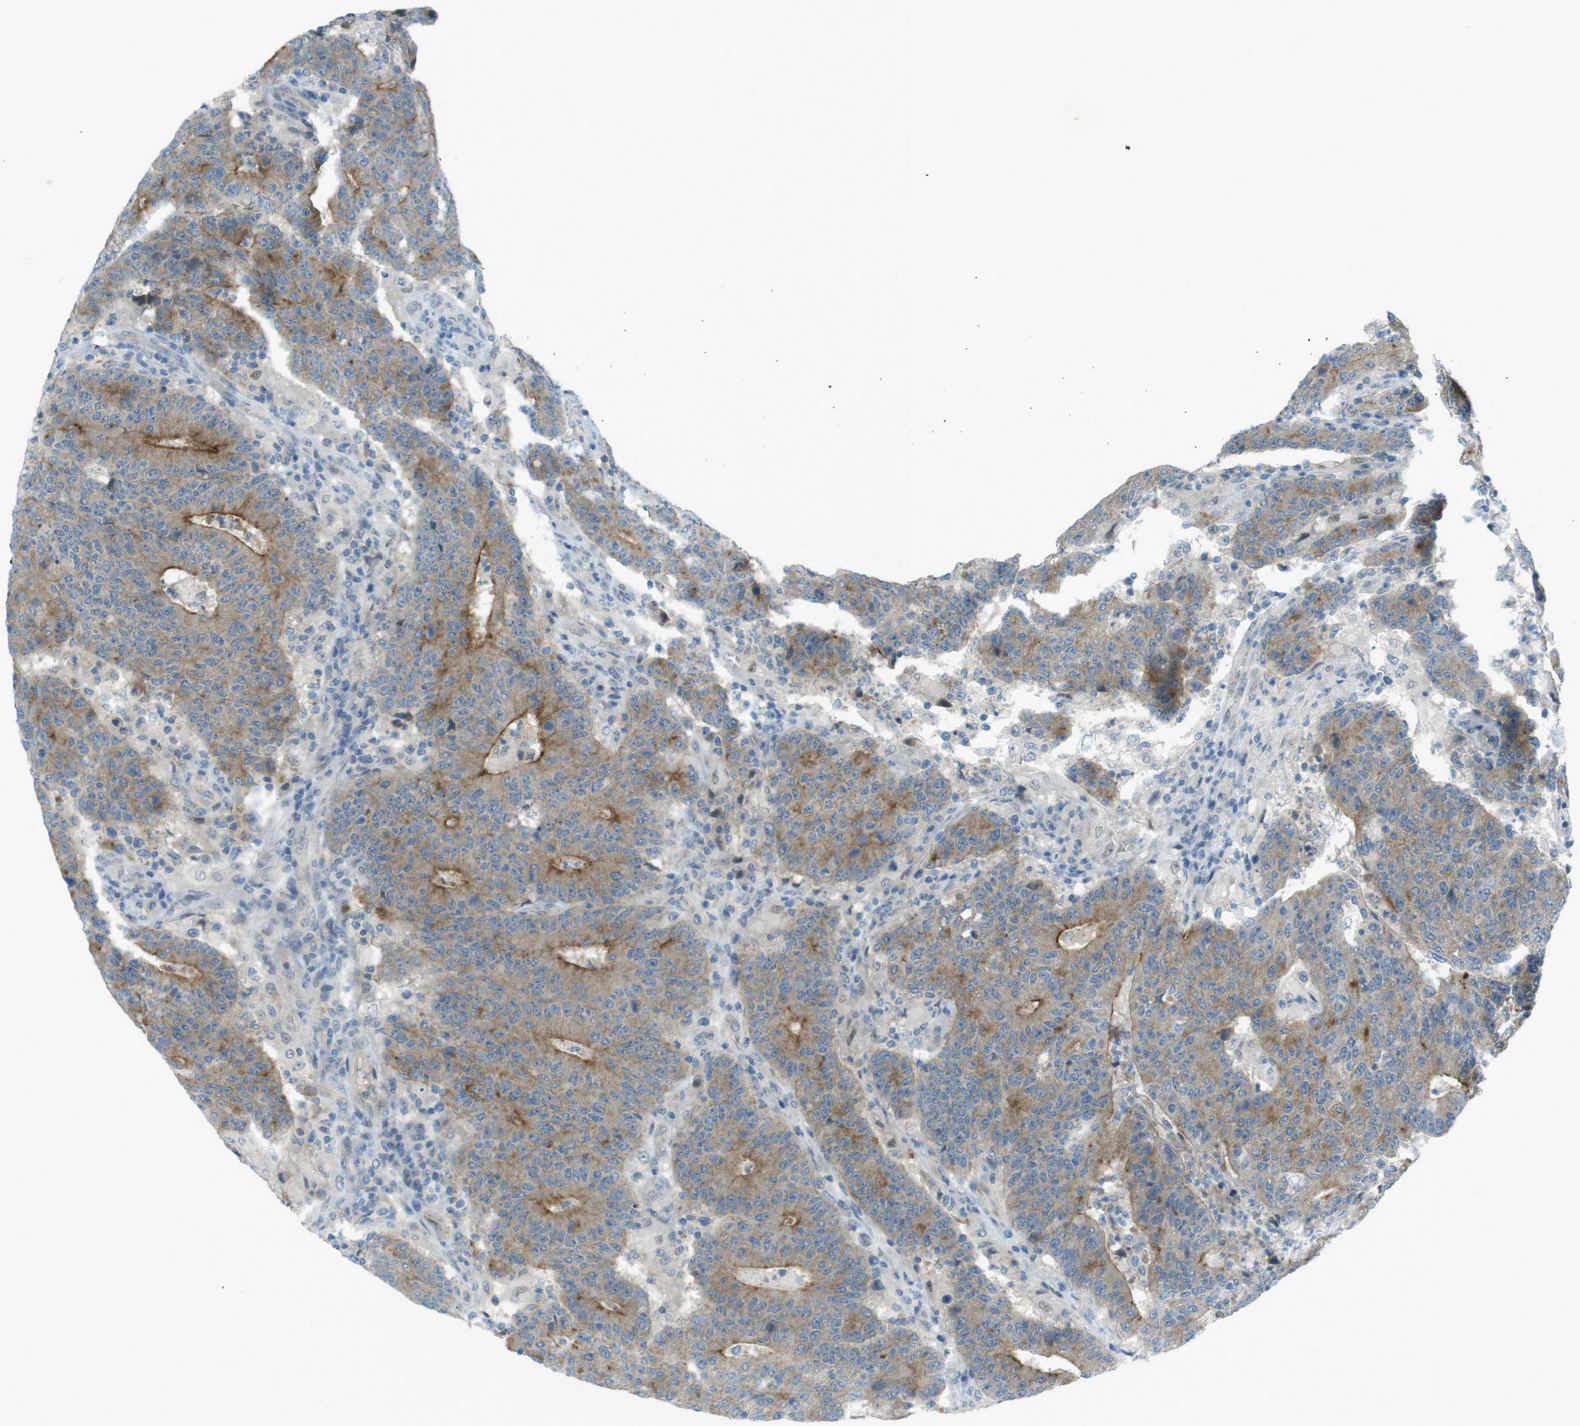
{"staining": {"intensity": "moderate", "quantity": ">75%", "location": "cytoplasmic/membranous"}, "tissue": "colorectal cancer", "cell_type": "Tumor cells", "image_type": "cancer", "snomed": [{"axis": "morphology", "description": "Normal tissue, NOS"}, {"axis": "morphology", "description": "Adenocarcinoma, NOS"}, {"axis": "topography", "description": "Colon"}], "caption": "There is medium levels of moderate cytoplasmic/membranous staining in tumor cells of adenocarcinoma (colorectal), as demonstrated by immunohistochemical staining (brown color).", "gene": "ZDHHC20", "patient": {"sex": "female", "age": 75}}